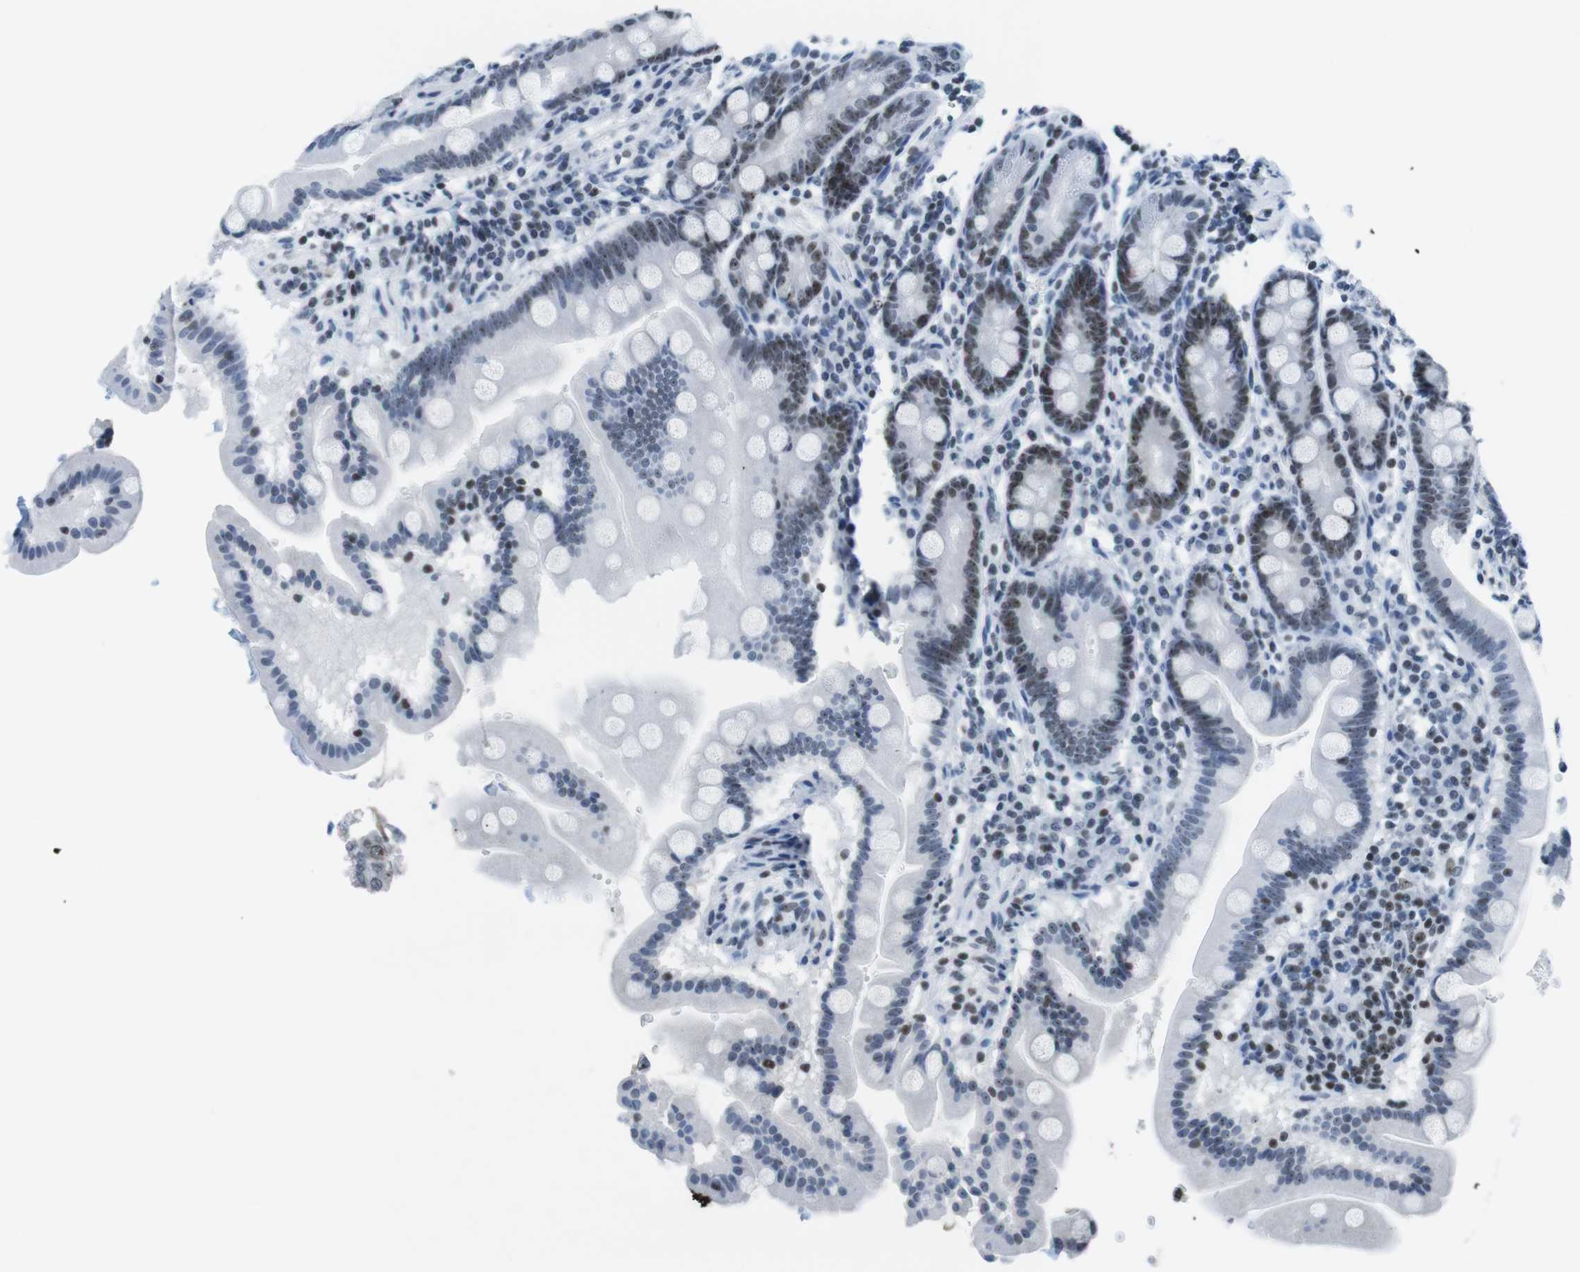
{"staining": {"intensity": "moderate", "quantity": "25%-75%", "location": "nuclear"}, "tissue": "duodenum", "cell_type": "Glandular cells", "image_type": "normal", "snomed": [{"axis": "morphology", "description": "Normal tissue, NOS"}, {"axis": "topography", "description": "Duodenum"}], "caption": "Protein expression analysis of unremarkable human duodenum reveals moderate nuclear positivity in approximately 25%-75% of glandular cells. The staining was performed using DAB (3,3'-diaminobenzidine), with brown indicating positive protein expression. Nuclei are stained blue with hematoxylin.", "gene": "NIFK", "patient": {"sex": "male", "age": 50}}